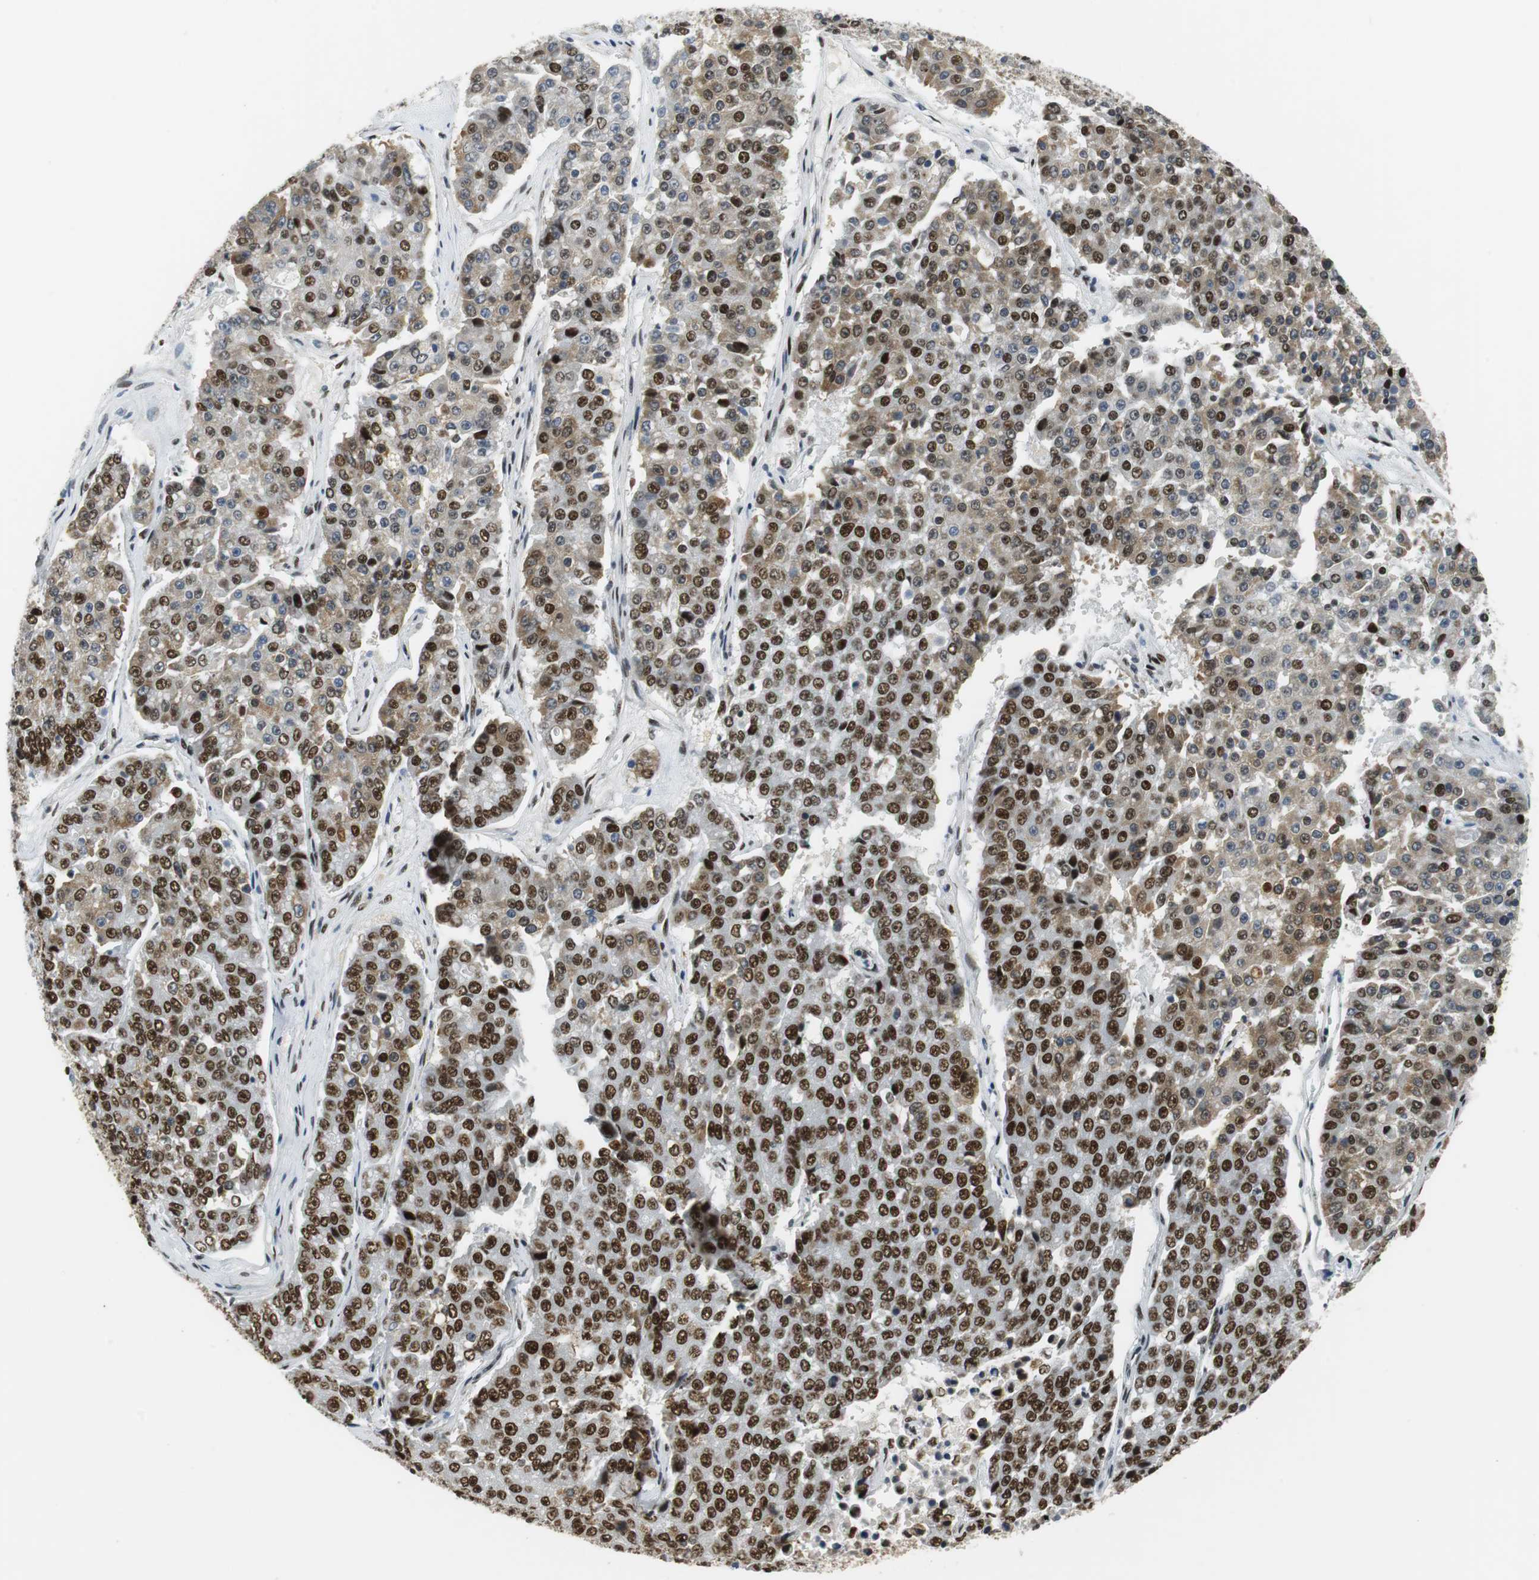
{"staining": {"intensity": "strong", "quantity": "25%-75%", "location": "cytoplasmic/membranous,nuclear"}, "tissue": "pancreatic cancer", "cell_type": "Tumor cells", "image_type": "cancer", "snomed": [{"axis": "morphology", "description": "Adenocarcinoma, NOS"}, {"axis": "topography", "description": "Pancreas"}], "caption": "Immunohistochemical staining of human adenocarcinoma (pancreatic) exhibits strong cytoplasmic/membranous and nuclear protein staining in about 25%-75% of tumor cells.", "gene": "PRKDC", "patient": {"sex": "male", "age": 50}}